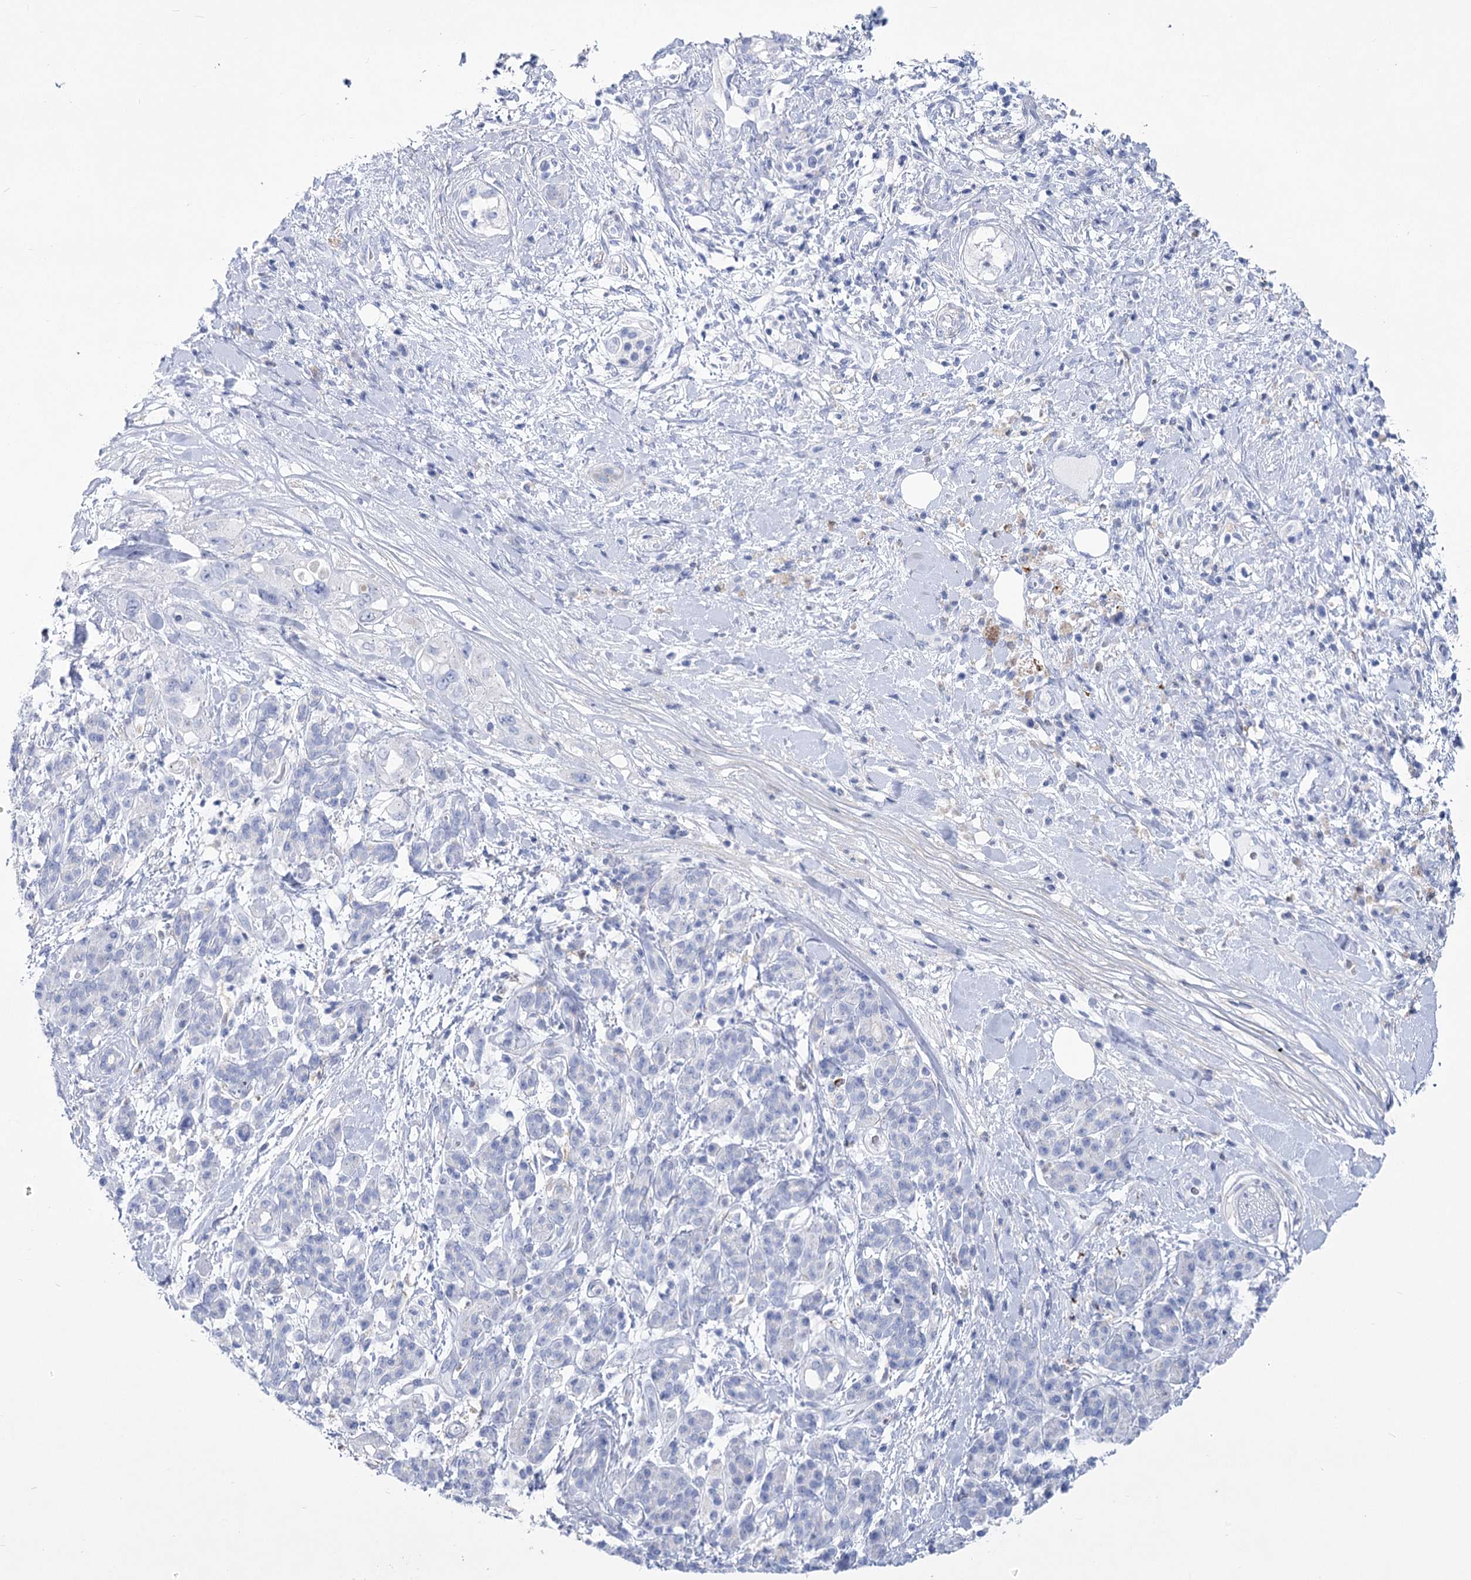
{"staining": {"intensity": "negative", "quantity": "none", "location": "none"}, "tissue": "pancreatic cancer", "cell_type": "Tumor cells", "image_type": "cancer", "snomed": [{"axis": "morphology", "description": "Adenocarcinoma, NOS"}, {"axis": "topography", "description": "Pancreas"}], "caption": "Tumor cells show no significant protein expression in pancreatic cancer.", "gene": "PCDHA1", "patient": {"sex": "female", "age": 56}}